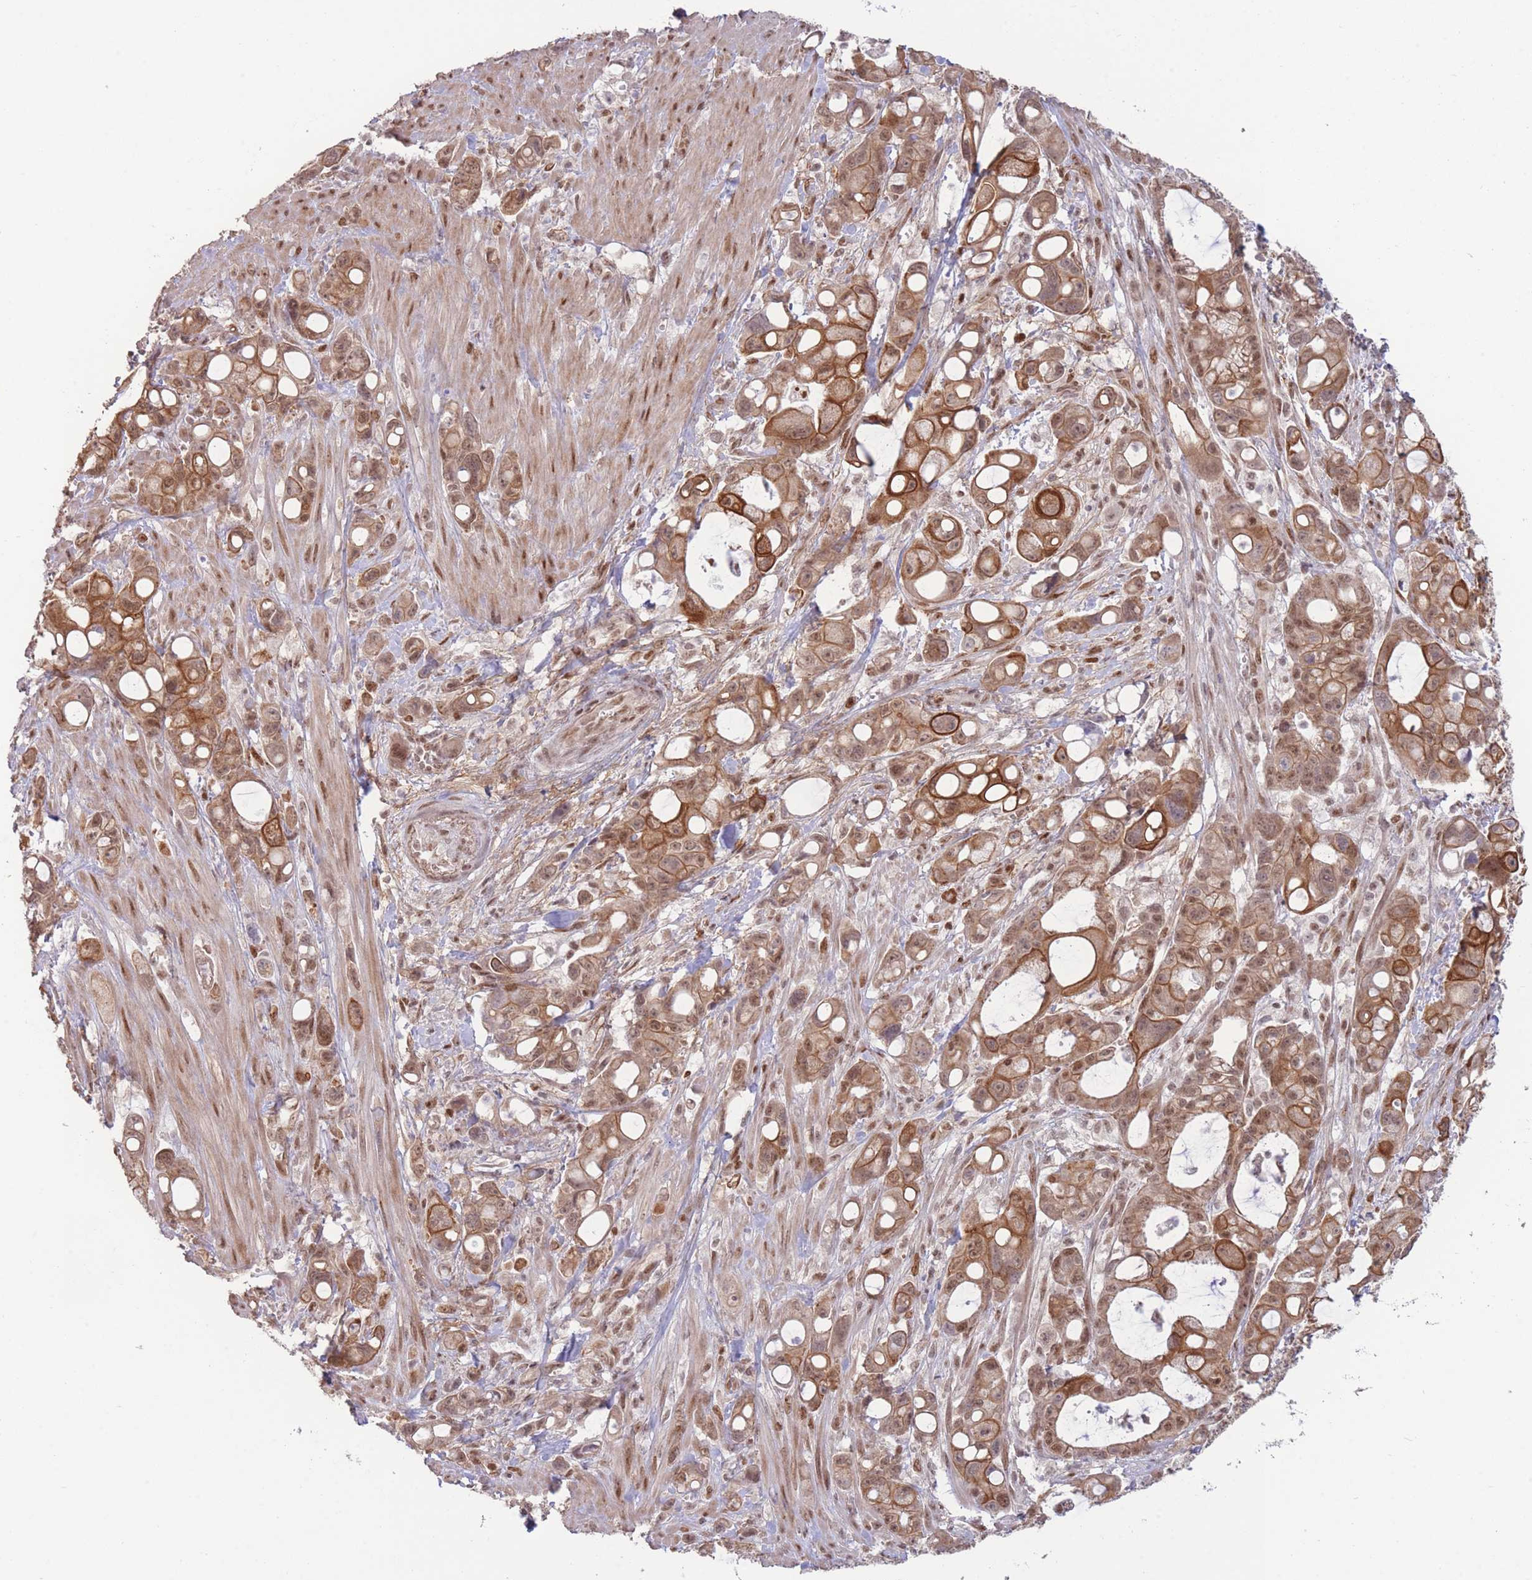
{"staining": {"intensity": "moderate", "quantity": ">75%", "location": "cytoplasmic/membranous,nuclear"}, "tissue": "pancreatic cancer", "cell_type": "Tumor cells", "image_type": "cancer", "snomed": [{"axis": "morphology", "description": "Adenocarcinoma, NOS"}, {"axis": "topography", "description": "Pancreas"}], "caption": "Immunohistochemistry (IHC) of human pancreatic cancer demonstrates medium levels of moderate cytoplasmic/membranous and nuclear positivity in approximately >75% of tumor cells.", "gene": "CARD8", "patient": {"sex": "male", "age": 68}}